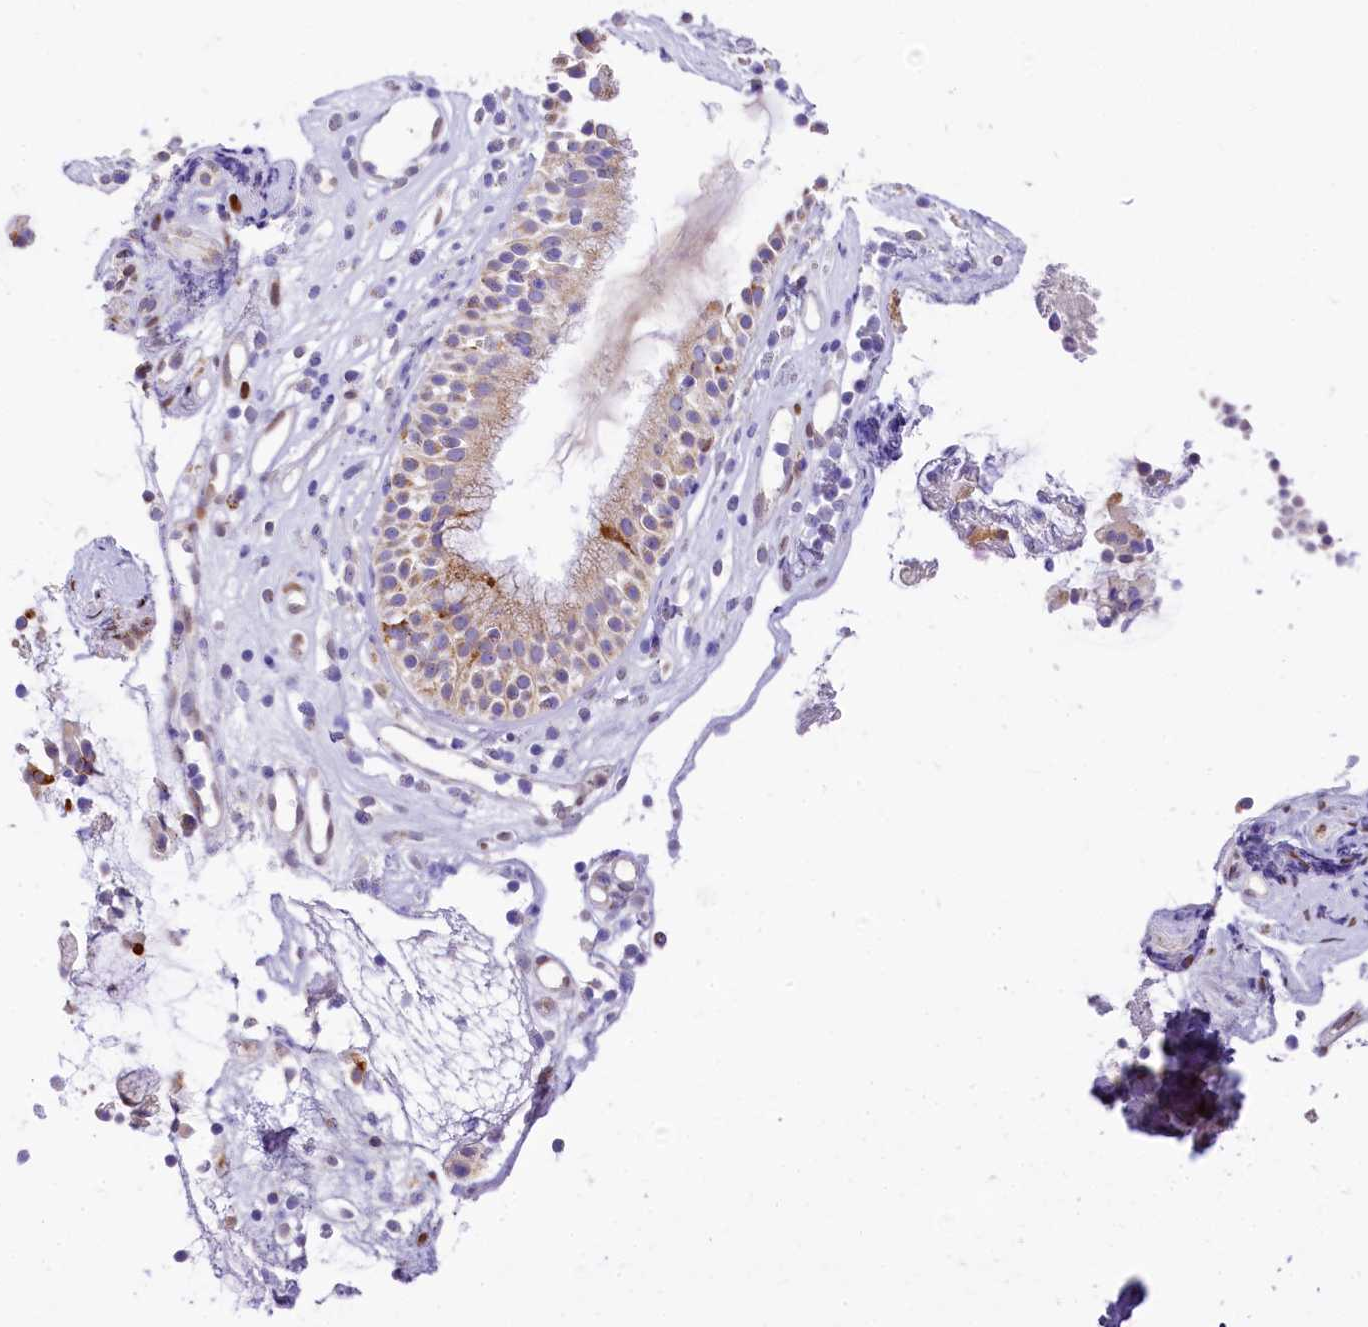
{"staining": {"intensity": "weak", "quantity": "<25%", "location": "cytoplasmic/membranous"}, "tissue": "nasopharynx", "cell_type": "Respiratory epithelial cells", "image_type": "normal", "snomed": [{"axis": "morphology", "description": "Normal tissue, NOS"}, {"axis": "morphology", "description": "Inflammation, NOS"}, {"axis": "topography", "description": "Nasopharynx"}], "caption": "A high-resolution micrograph shows IHC staining of unremarkable nasopharynx, which demonstrates no significant positivity in respiratory epithelial cells.", "gene": "PPIP5K2", "patient": {"sex": "male", "age": 29}}